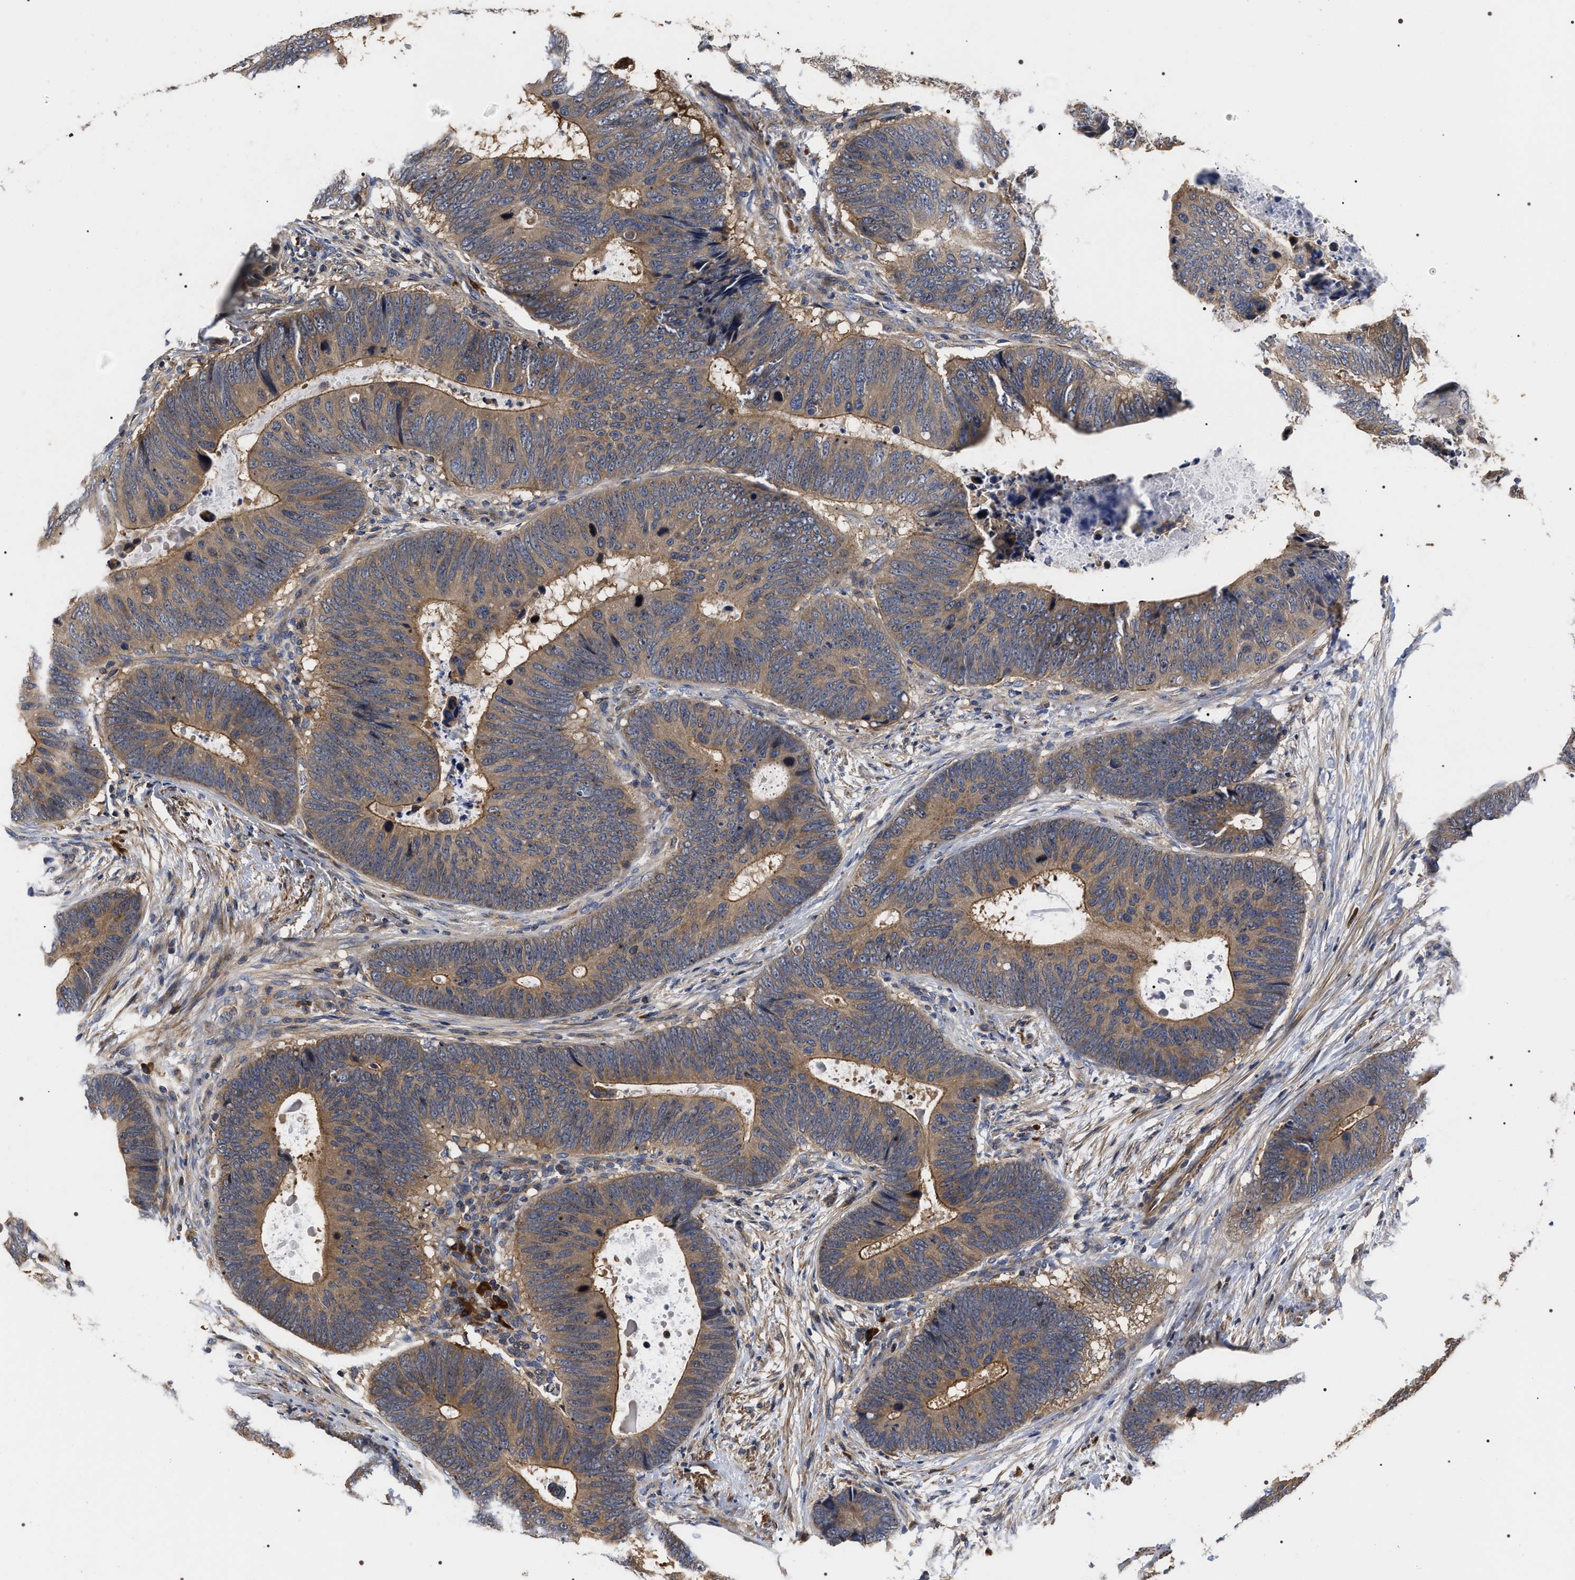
{"staining": {"intensity": "moderate", "quantity": ">75%", "location": "cytoplasmic/membranous,nuclear"}, "tissue": "colorectal cancer", "cell_type": "Tumor cells", "image_type": "cancer", "snomed": [{"axis": "morphology", "description": "Adenocarcinoma, NOS"}, {"axis": "topography", "description": "Colon"}], "caption": "Adenocarcinoma (colorectal) was stained to show a protein in brown. There is medium levels of moderate cytoplasmic/membranous and nuclear expression in about >75% of tumor cells.", "gene": "MIS18A", "patient": {"sex": "male", "age": 56}}